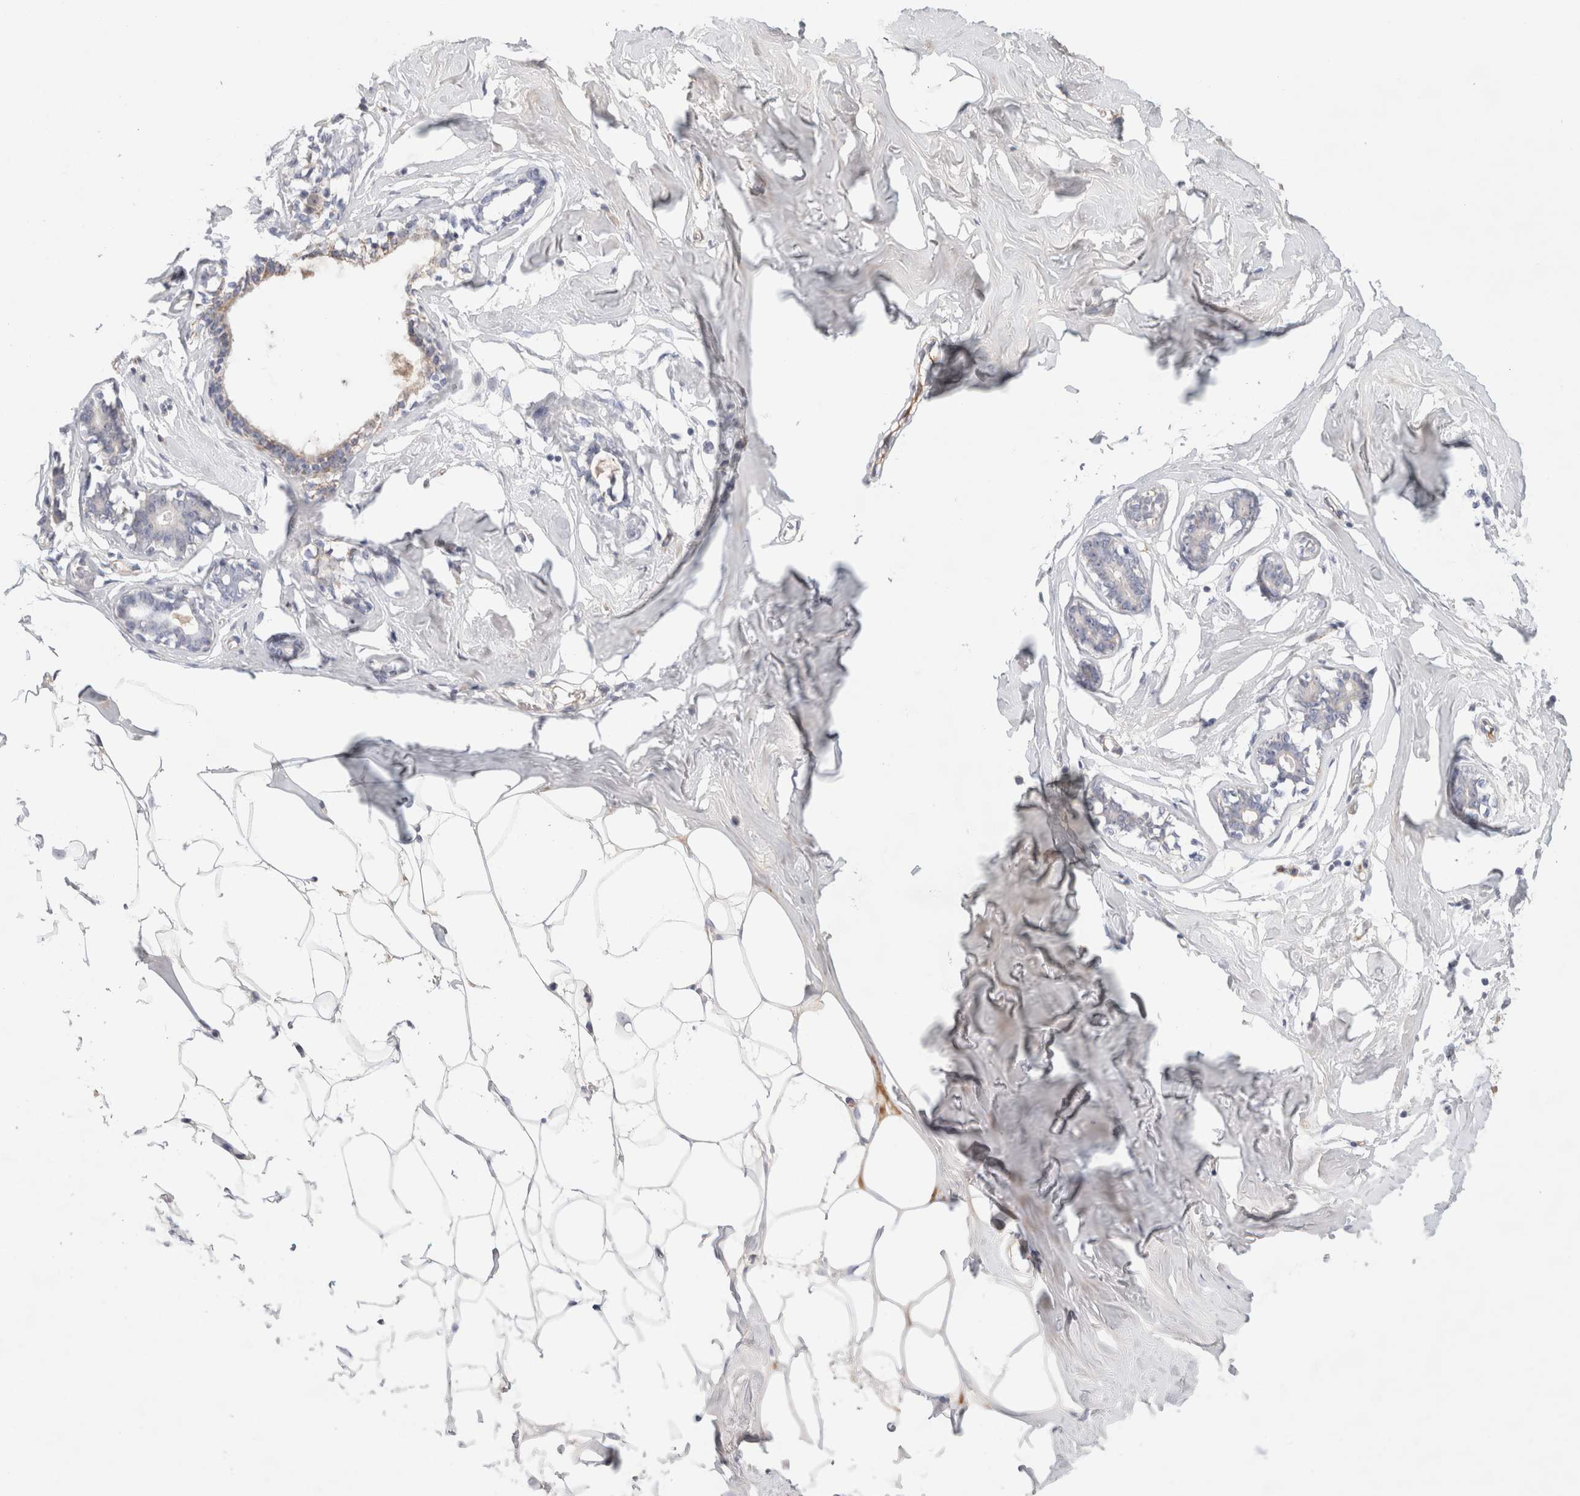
{"staining": {"intensity": "negative", "quantity": "none", "location": "none"}, "tissue": "adipose tissue", "cell_type": "Adipocytes", "image_type": "normal", "snomed": [{"axis": "morphology", "description": "Normal tissue, NOS"}, {"axis": "morphology", "description": "Fibrosis, NOS"}, {"axis": "topography", "description": "Breast"}, {"axis": "topography", "description": "Adipose tissue"}], "caption": "Histopathology image shows no protein staining in adipocytes of normal adipose tissue. Brightfield microscopy of immunohistochemistry (IHC) stained with DAB (3,3'-diaminobenzidine) (brown) and hematoxylin (blue), captured at high magnification.", "gene": "ECHDC2", "patient": {"sex": "female", "age": 39}}